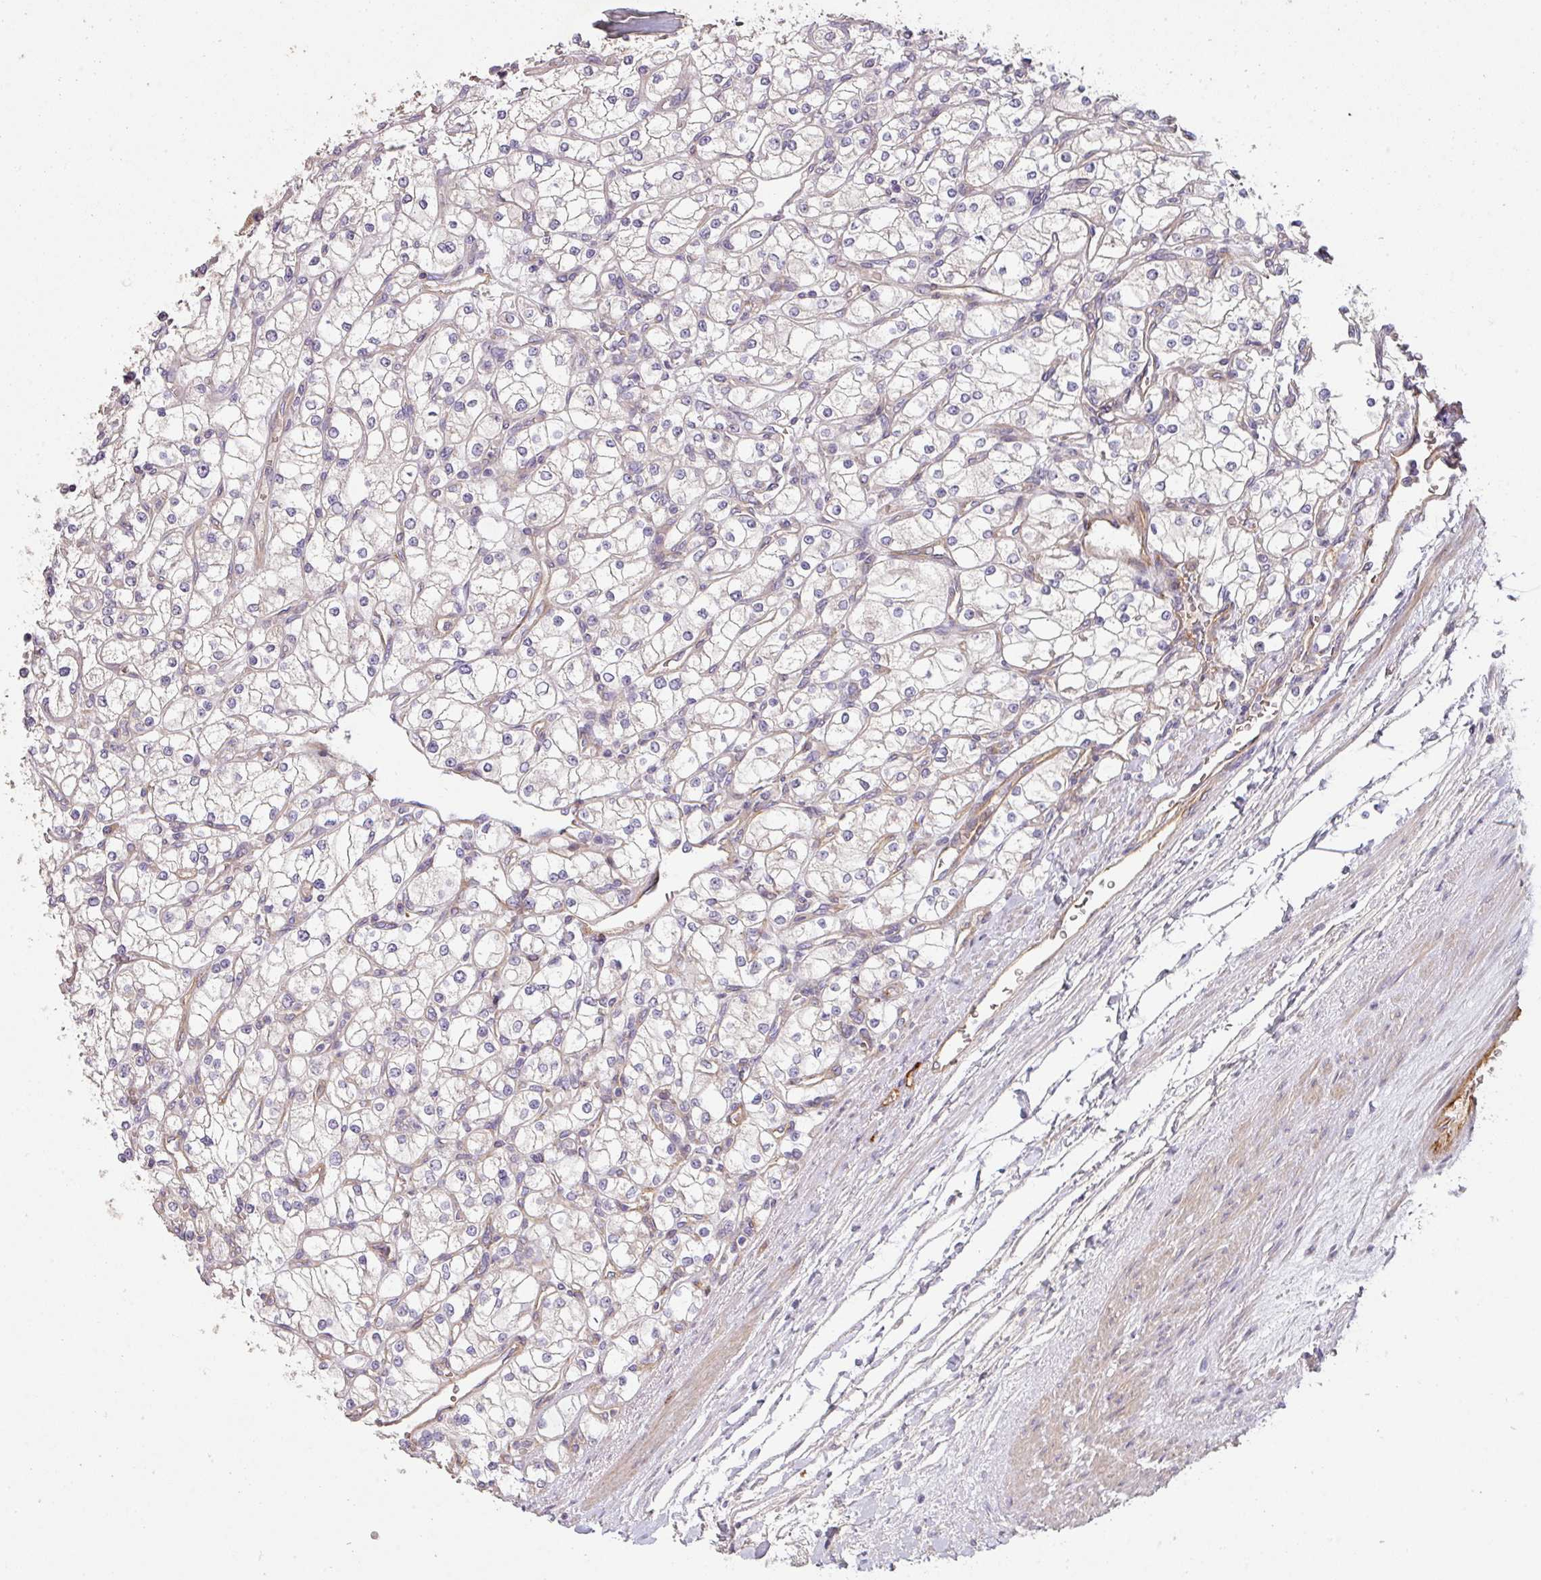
{"staining": {"intensity": "negative", "quantity": "none", "location": "none"}, "tissue": "renal cancer", "cell_type": "Tumor cells", "image_type": "cancer", "snomed": [{"axis": "morphology", "description": "Adenocarcinoma, NOS"}, {"axis": "topography", "description": "Kidney"}], "caption": "High power microscopy image of an immunohistochemistry (IHC) photomicrograph of renal adenocarcinoma, revealing no significant staining in tumor cells.", "gene": "PCDH1", "patient": {"sex": "male", "age": 80}}